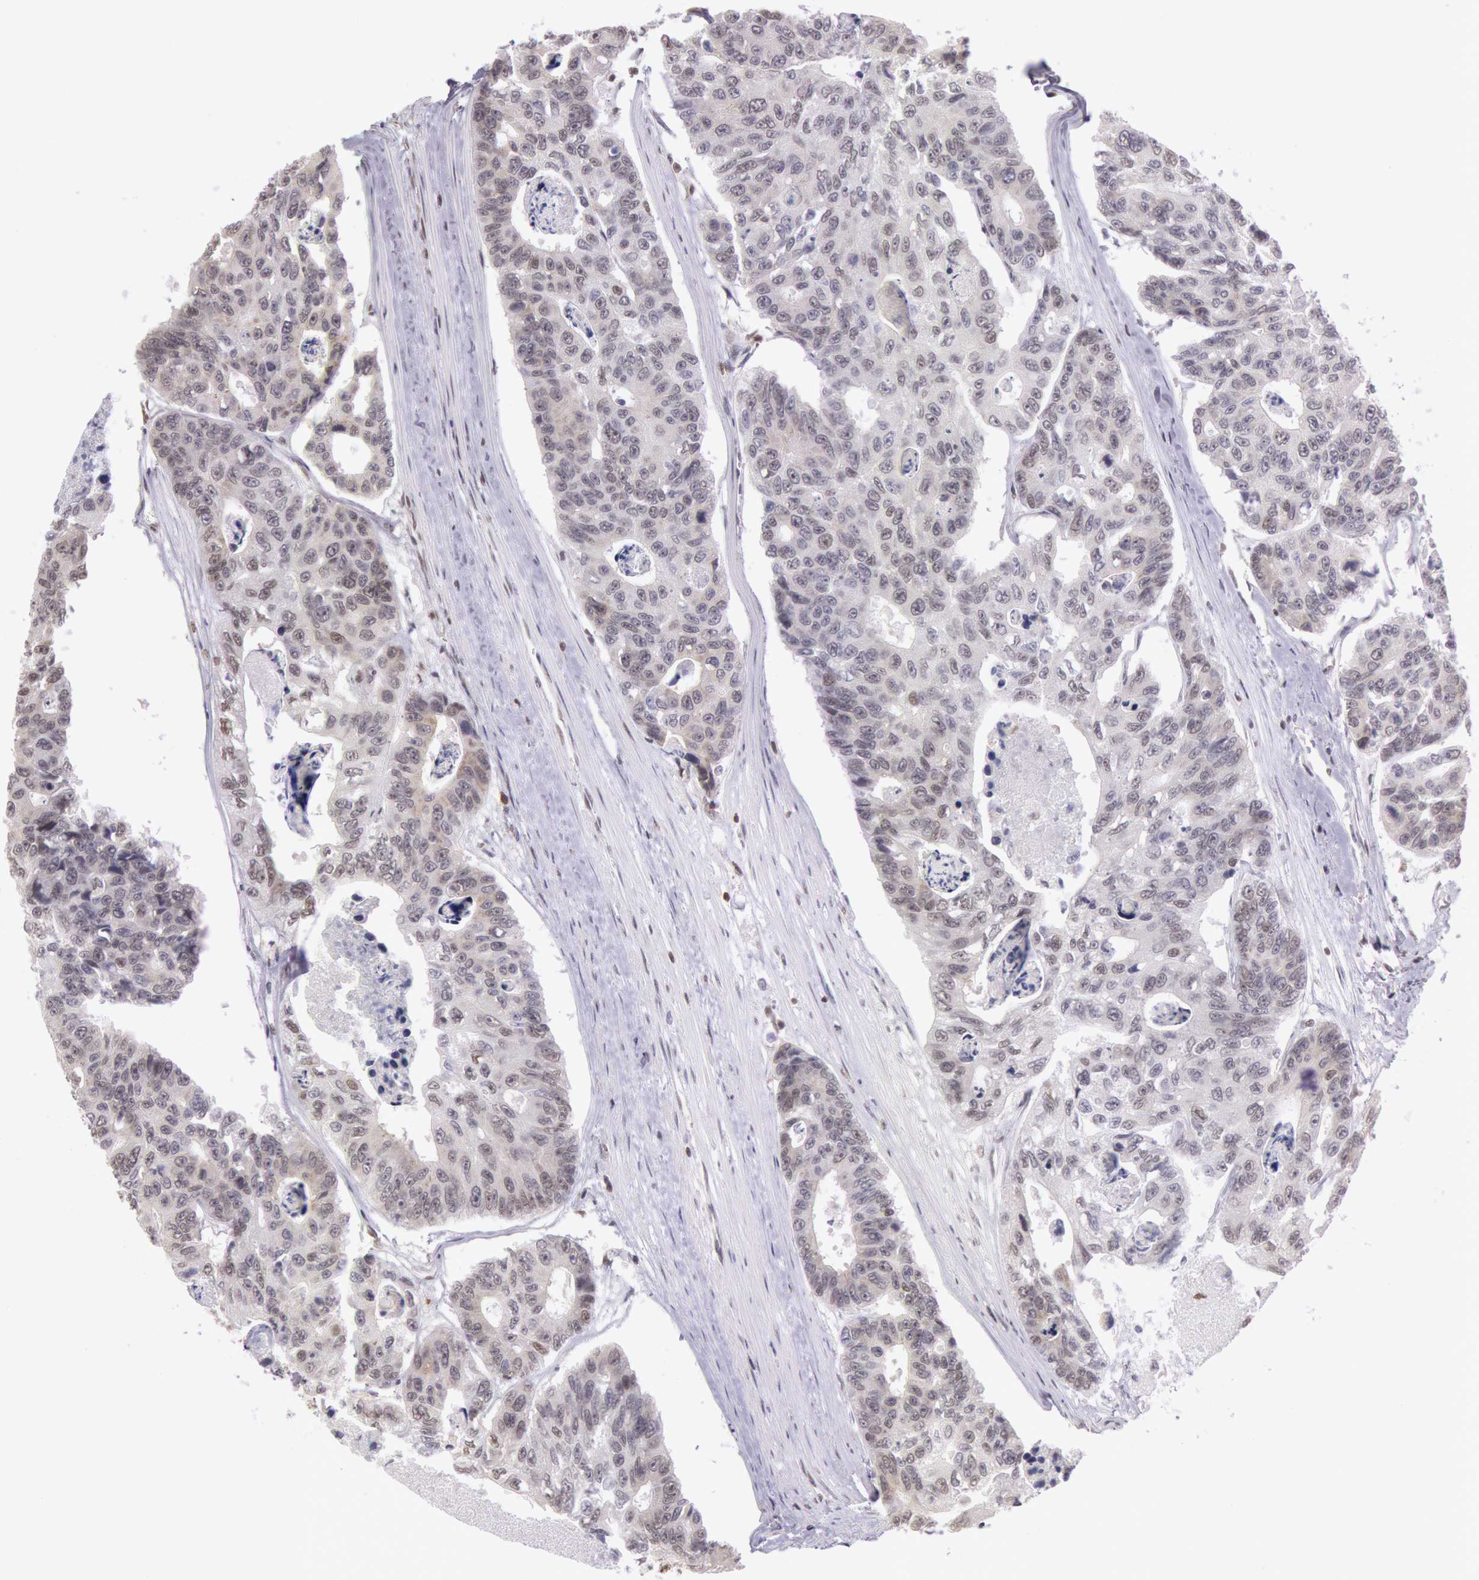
{"staining": {"intensity": "negative", "quantity": "none", "location": "none"}, "tissue": "colorectal cancer", "cell_type": "Tumor cells", "image_type": "cancer", "snomed": [{"axis": "morphology", "description": "Adenocarcinoma, NOS"}, {"axis": "topography", "description": "Colon"}], "caption": "Colorectal cancer was stained to show a protein in brown. There is no significant staining in tumor cells.", "gene": "ESS2", "patient": {"sex": "female", "age": 86}}